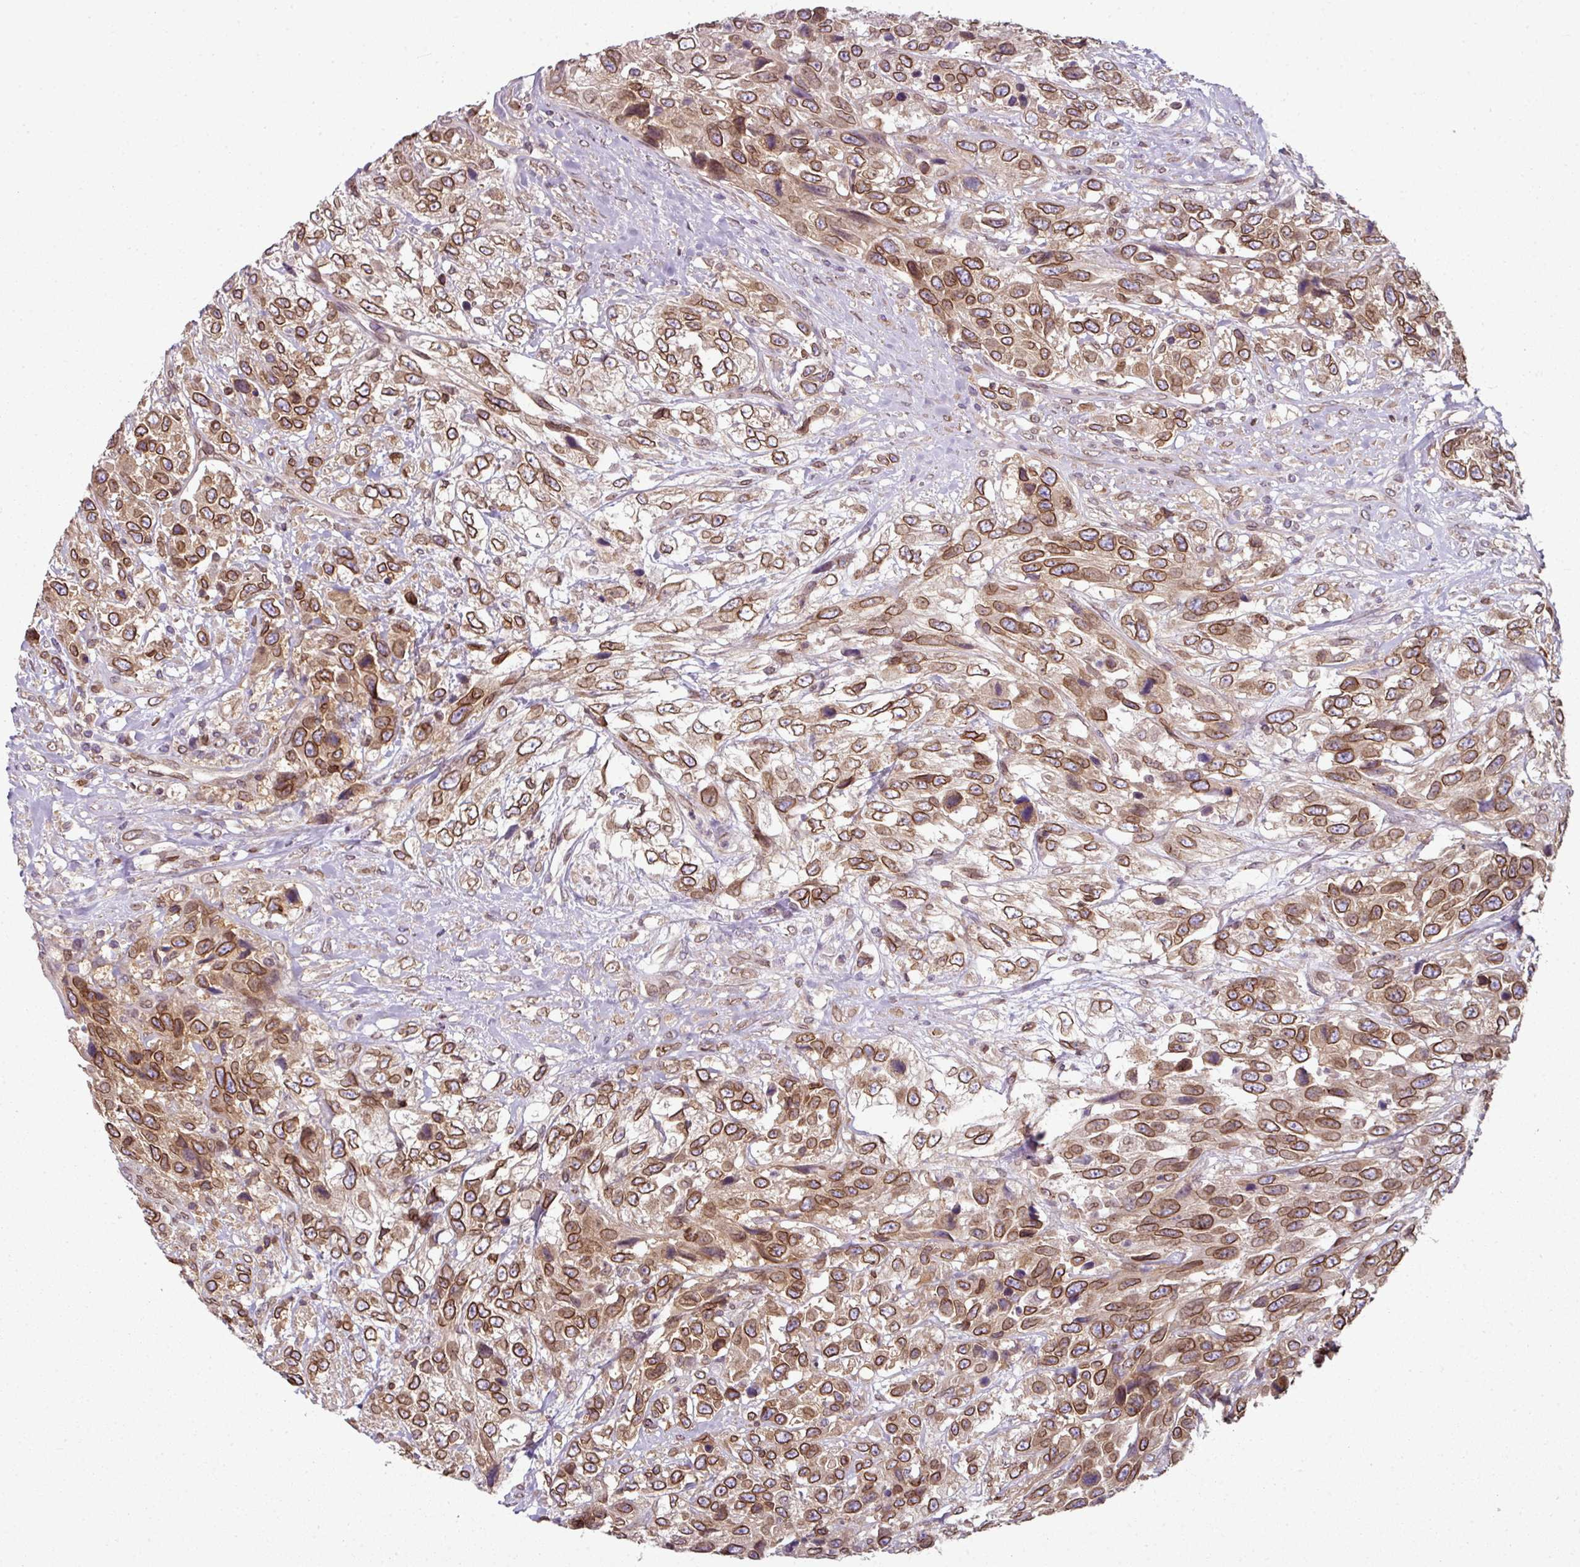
{"staining": {"intensity": "strong", "quantity": ">75%", "location": "cytoplasmic/membranous,nuclear"}, "tissue": "urothelial cancer", "cell_type": "Tumor cells", "image_type": "cancer", "snomed": [{"axis": "morphology", "description": "Urothelial carcinoma, High grade"}, {"axis": "topography", "description": "Urinary bladder"}], "caption": "Immunohistochemical staining of human urothelial cancer shows strong cytoplasmic/membranous and nuclear protein expression in about >75% of tumor cells. Nuclei are stained in blue.", "gene": "RANGAP1", "patient": {"sex": "female", "age": 70}}